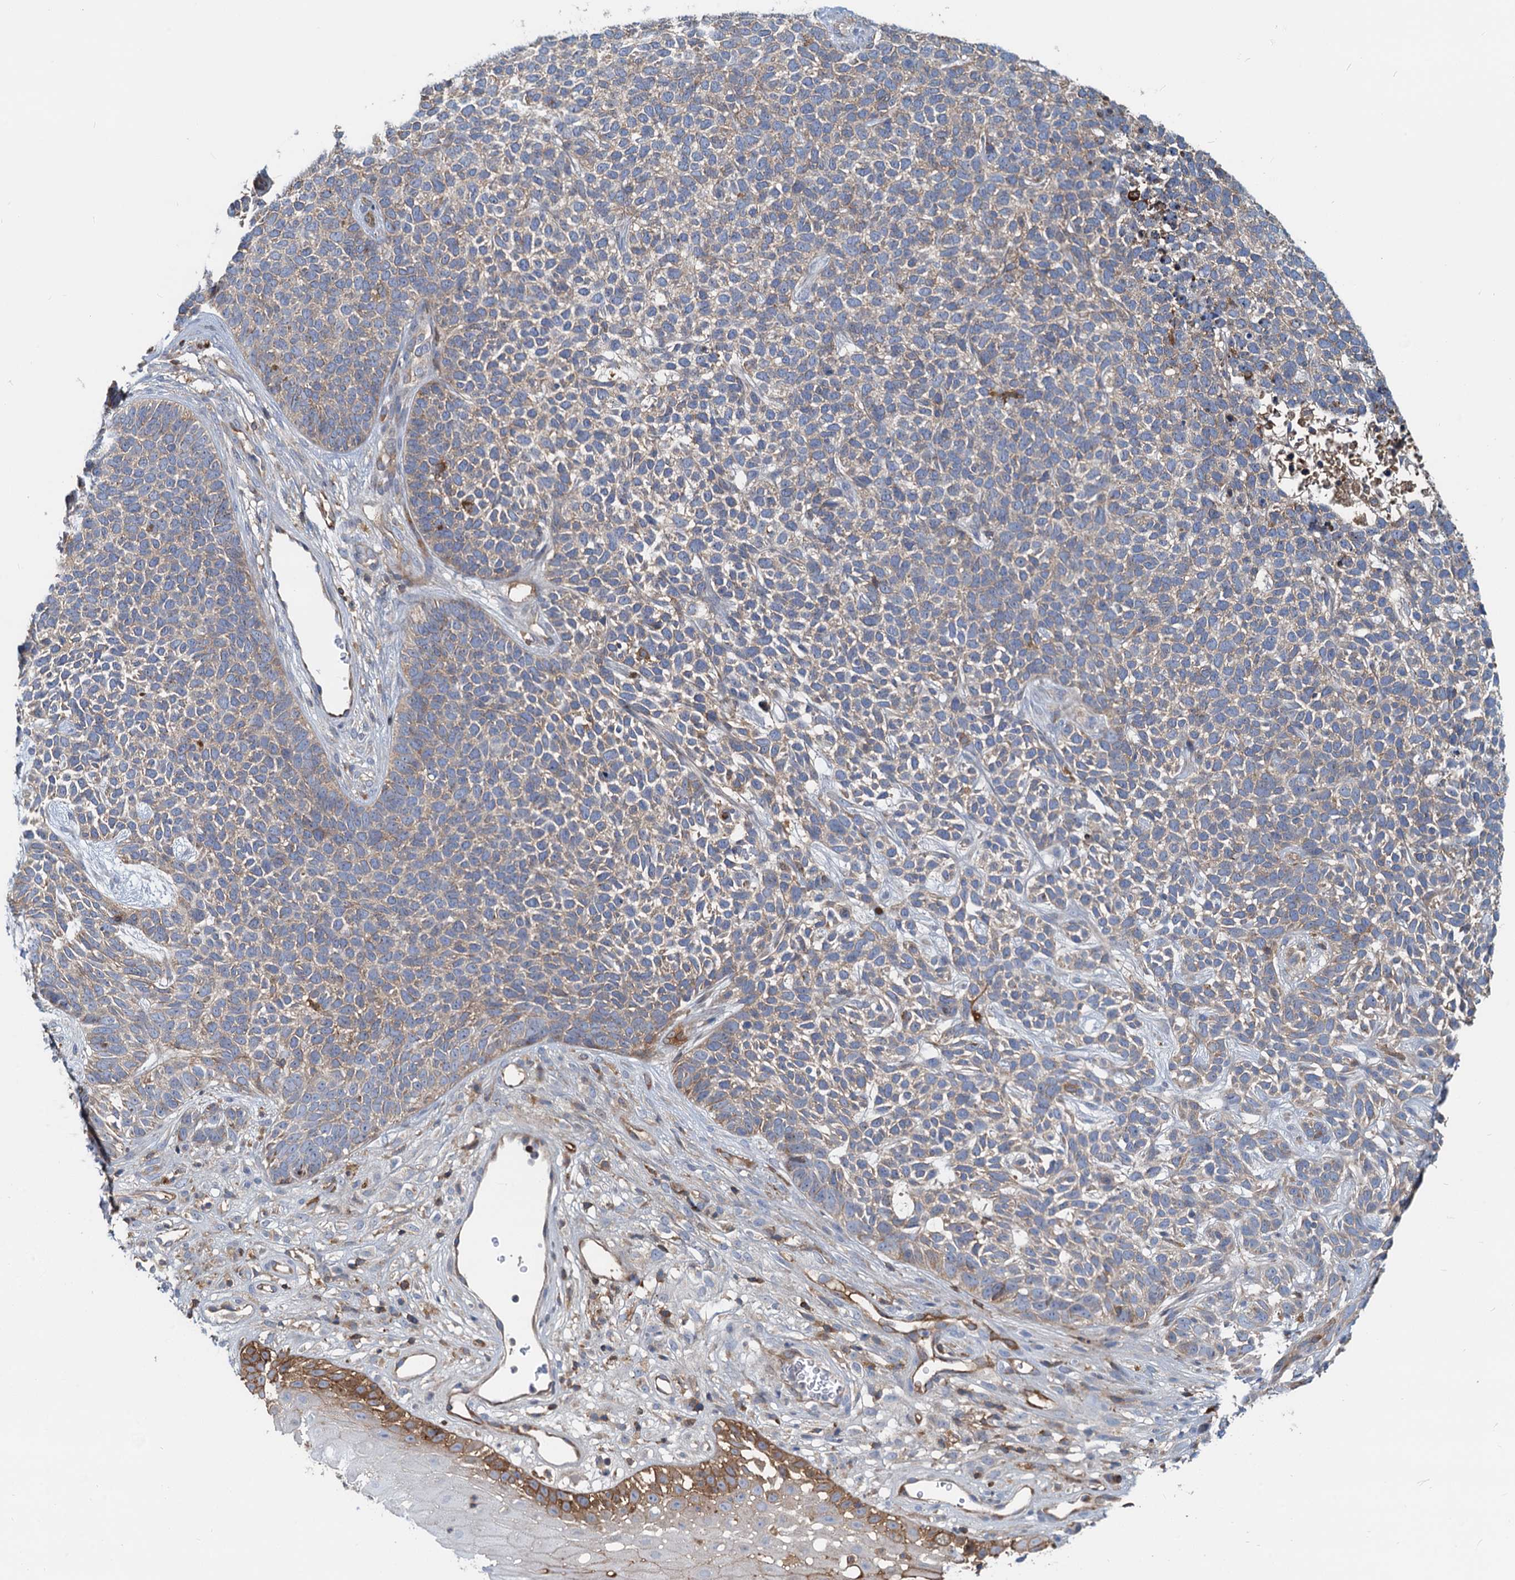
{"staining": {"intensity": "weak", "quantity": "25%-75%", "location": "cytoplasmic/membranous"}, "tissue": "skin cancer", "cell_type": "Tumor cells", "image_type": "cancer", "snomed": [{"axis": "morphology", "description": "Basal cell carcinoma"}, {"axis": "topography", "description": "Skin"}], "caption": "DAB (3,3'-diaminobenzidine) immunohistochemical staining of human skin basal cell carcinoma reveals weak cytoplasmic/membranous protein expression in about 25%-75% of tumor cells.", "gene": "LNX2", "patient": {"sex": "female", "age": 84}}